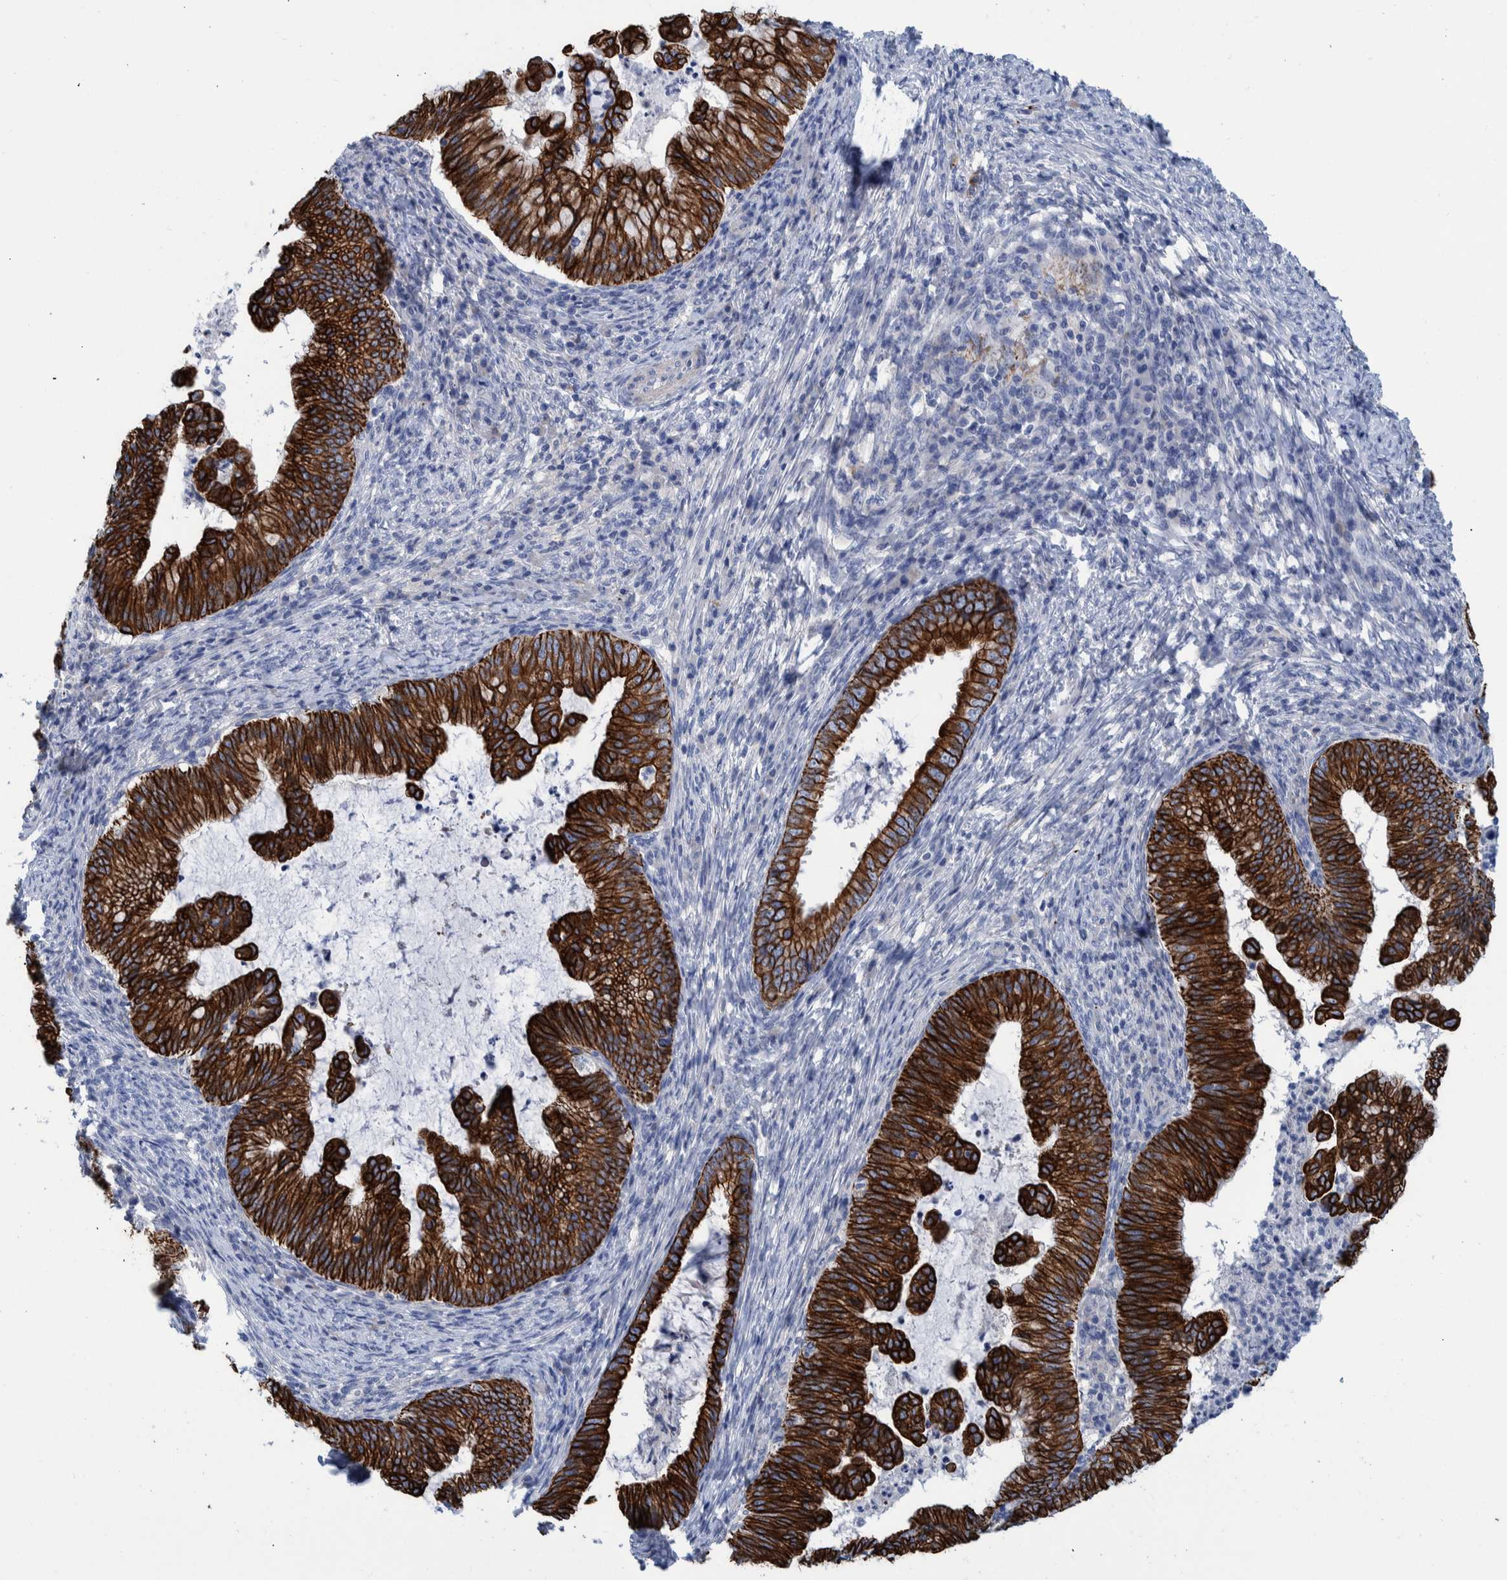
{"staining": {"intensity": "strong", "quantity": ">75%", "location": "cytoplasmic/membranous"}, "tissue": "cervical cancer", "cell_type": "Tumor cells", "image_type": "cancer", "snomed": [{"axis": "morphology", "description": "Adenocarcinoma, NOS"}, {"axis": "topography", "description": "Cervix"}], "caption": "Immunohistochemistry (IHC) staining of cervical adenocarcinoma, which shows high levels of strong cytoplasmic/membranous staining in approximately >75% of tumor cells indicating strong cytoplasmic/membranous protein expression. The staining was performed using DAB (3,3'-diaminobenzidine) (brown) for protein detection and nuclei were counterstained in hematoxylin (blue).", "gene": "MKS1", "patient": {"sex": "female", "age": 36}}